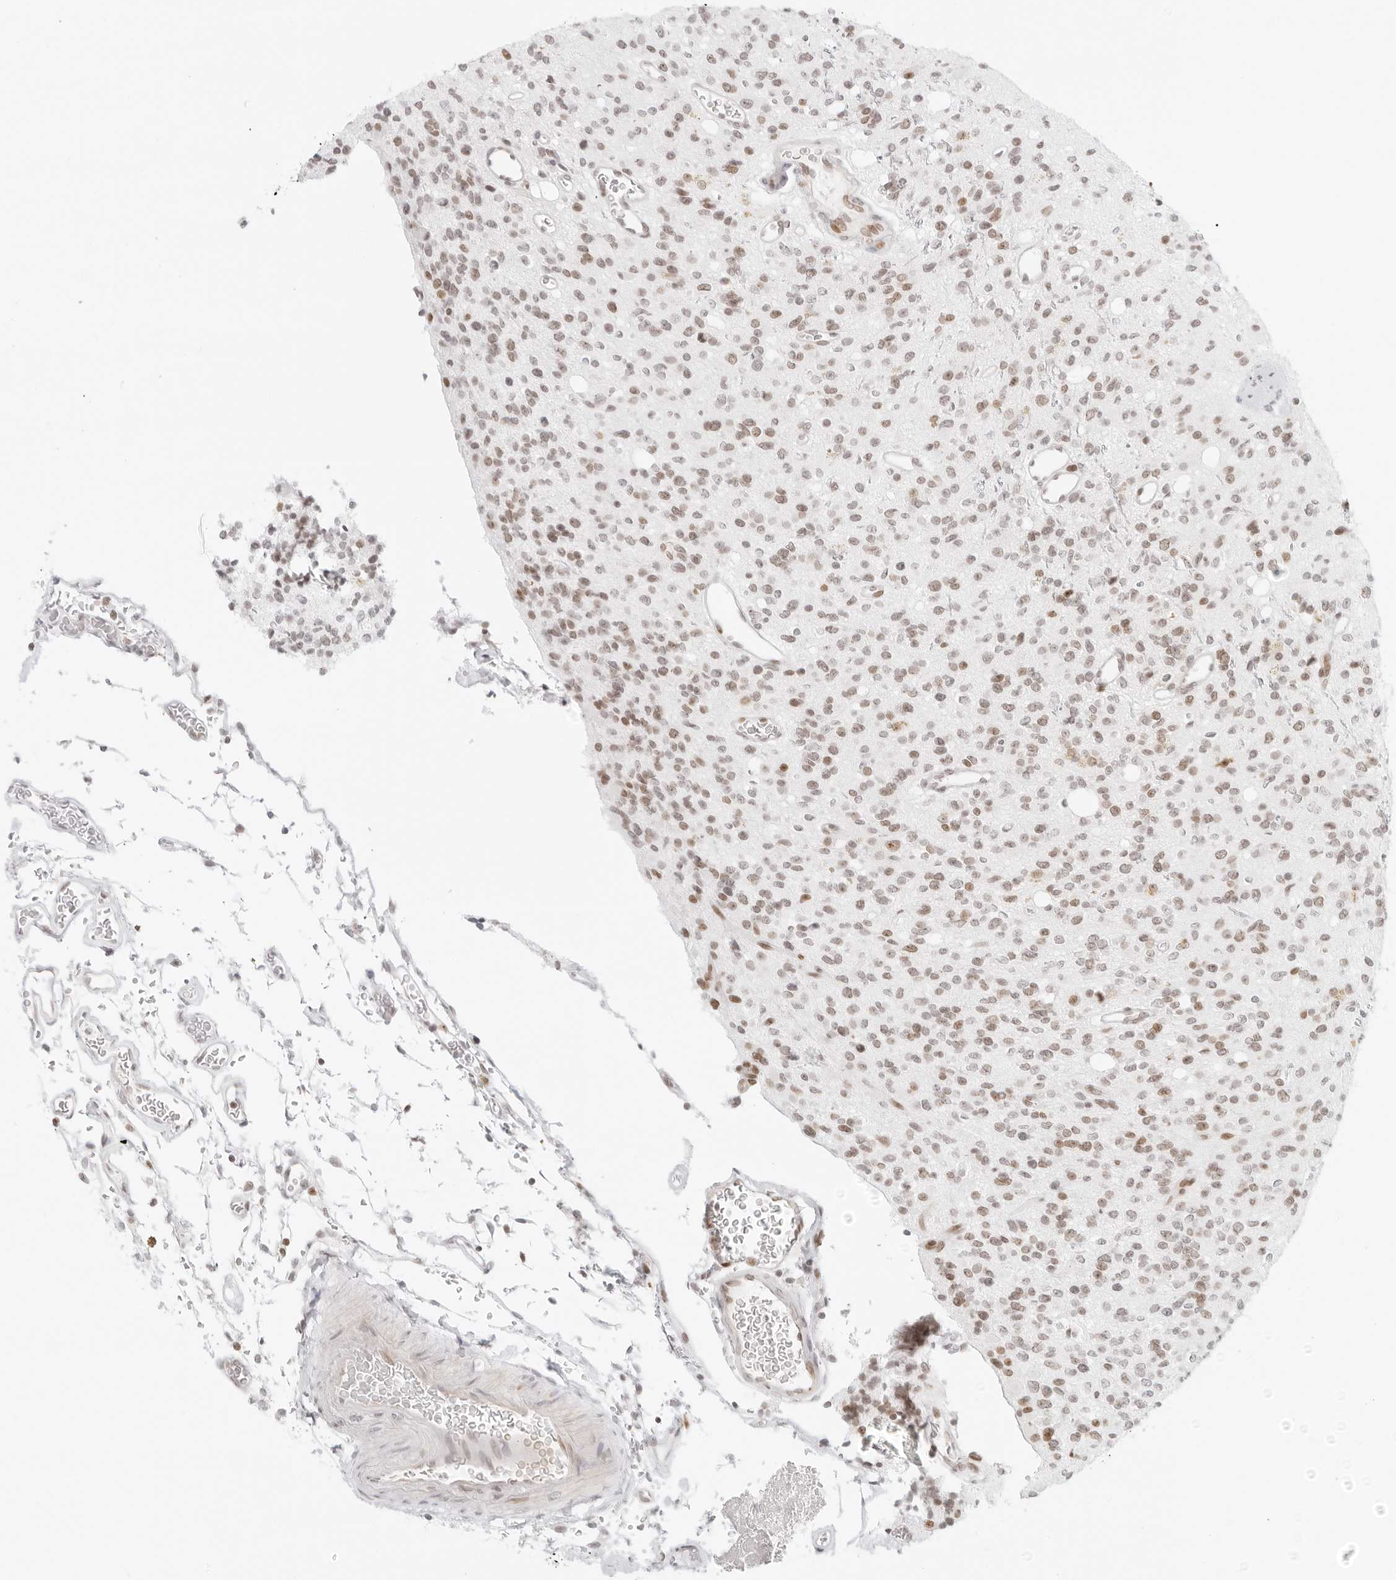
{"staining": {"intensity": "moderate", "quantity": ">75%", "location": "nuclear"}, "tissue": "glioma", "cell_type": "Tumor cells", "image_type": "cancer", "snomed": [{"axis": "morphology", "description": "Glioma, malignant, High grade"}, {"axis": "topography", "description": "Brain"}], "caption": "An immunohistochemistry (IHC) histopathology image of tumor tissue is shown. Protein staining in brown labels moderate nuclear positivity in glioma within tumor cells.", "gene": "RCC1", "patient": {"sex": "male", "age": 34}}